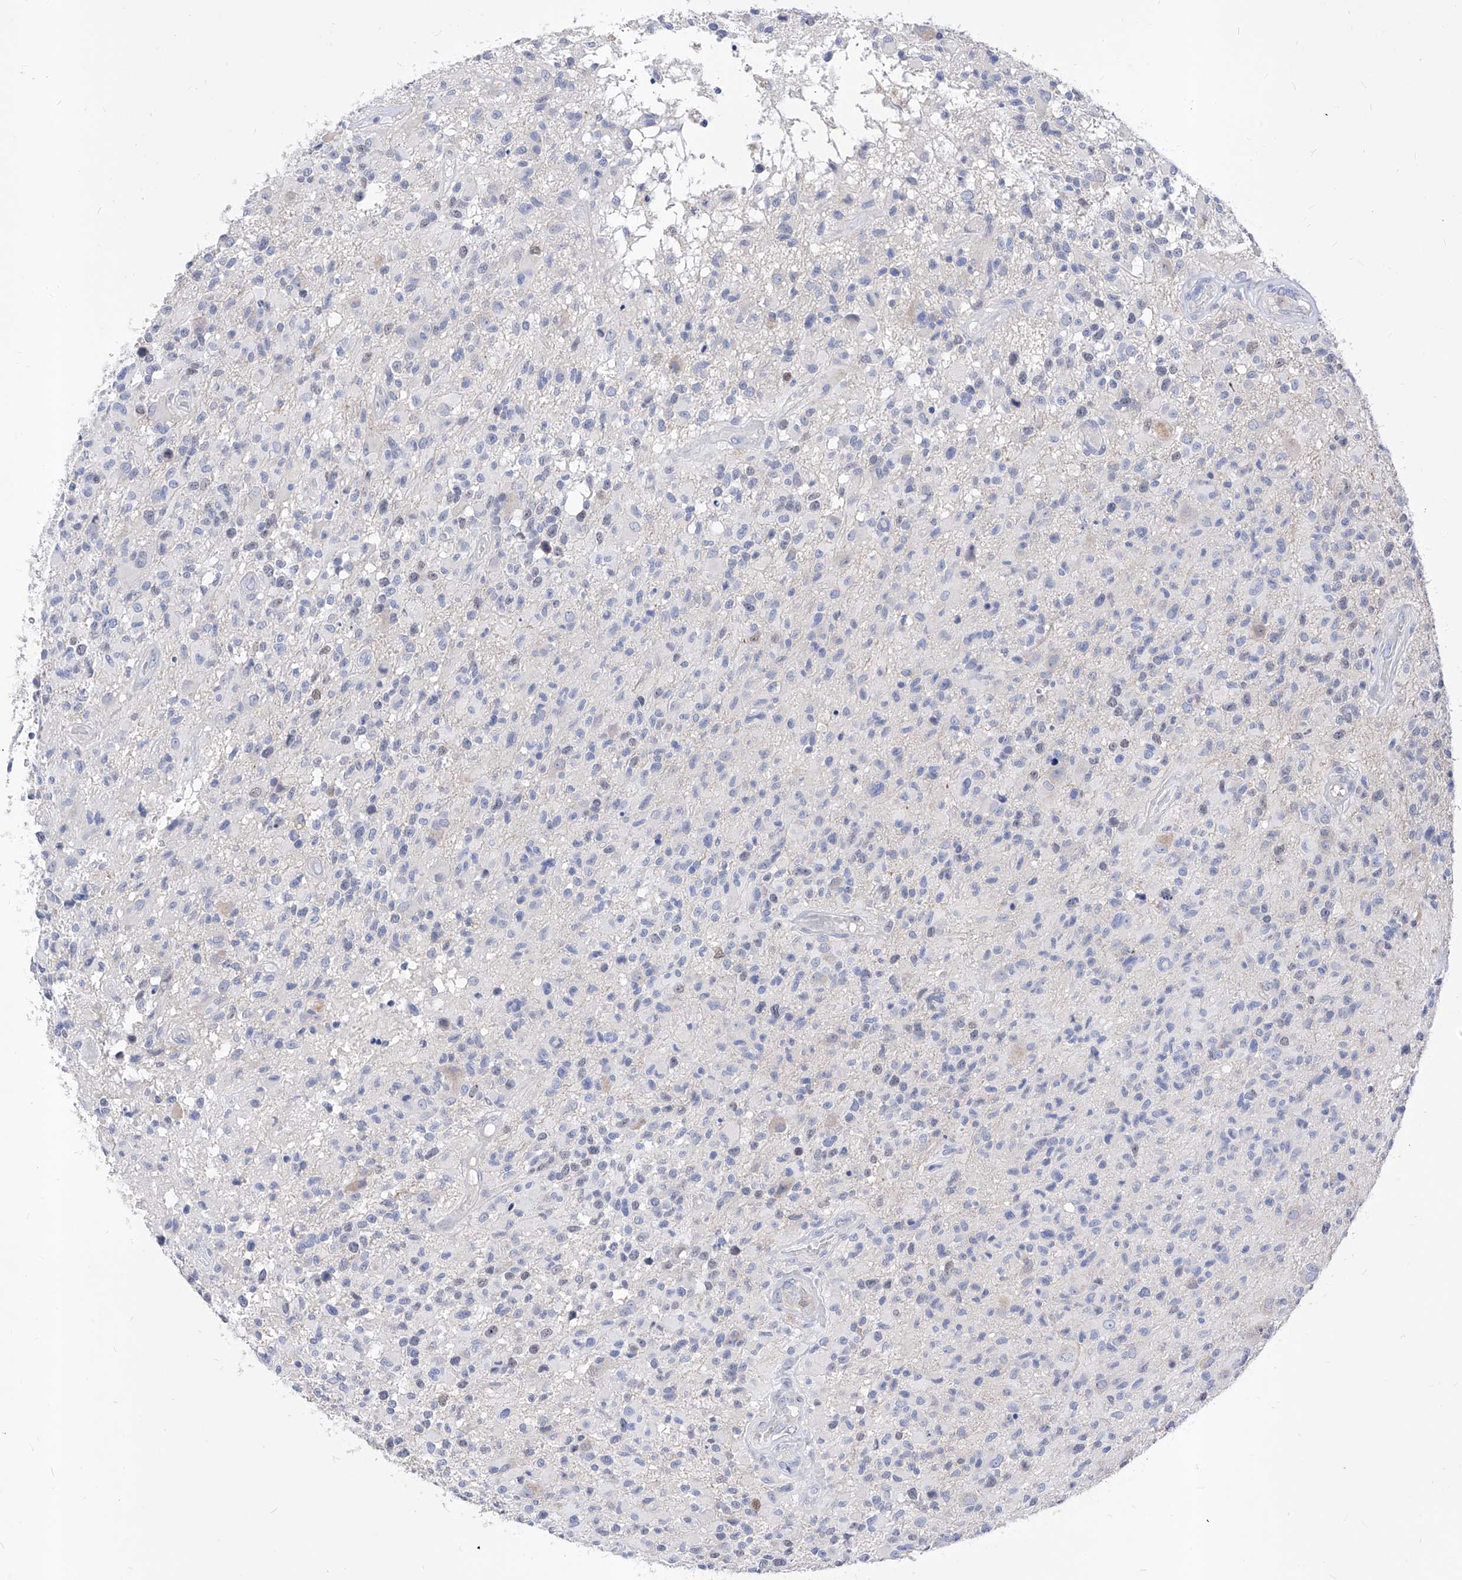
{"staining": {"intensity": "negative", "quantity": "none", "location": "none"}, "tissue": "glioma", "cell_type": "Tumor cells", "image_type": "cancer", "snomed": [{"axis": "morphology", "description": "Glioma, malignant, High grade"}, {"axis": "morphology", "description": "Glioblastoma, NOS"}, {"axis": "topography", "description": "Brain"}], "caption": "DAB (3,3'-diaminobenzidine) immunohistochemical staining of human glioma shows no significant expression in tumor cells.", "gene": "VAX1", "patient": {"sex": "male", "age": 60}}